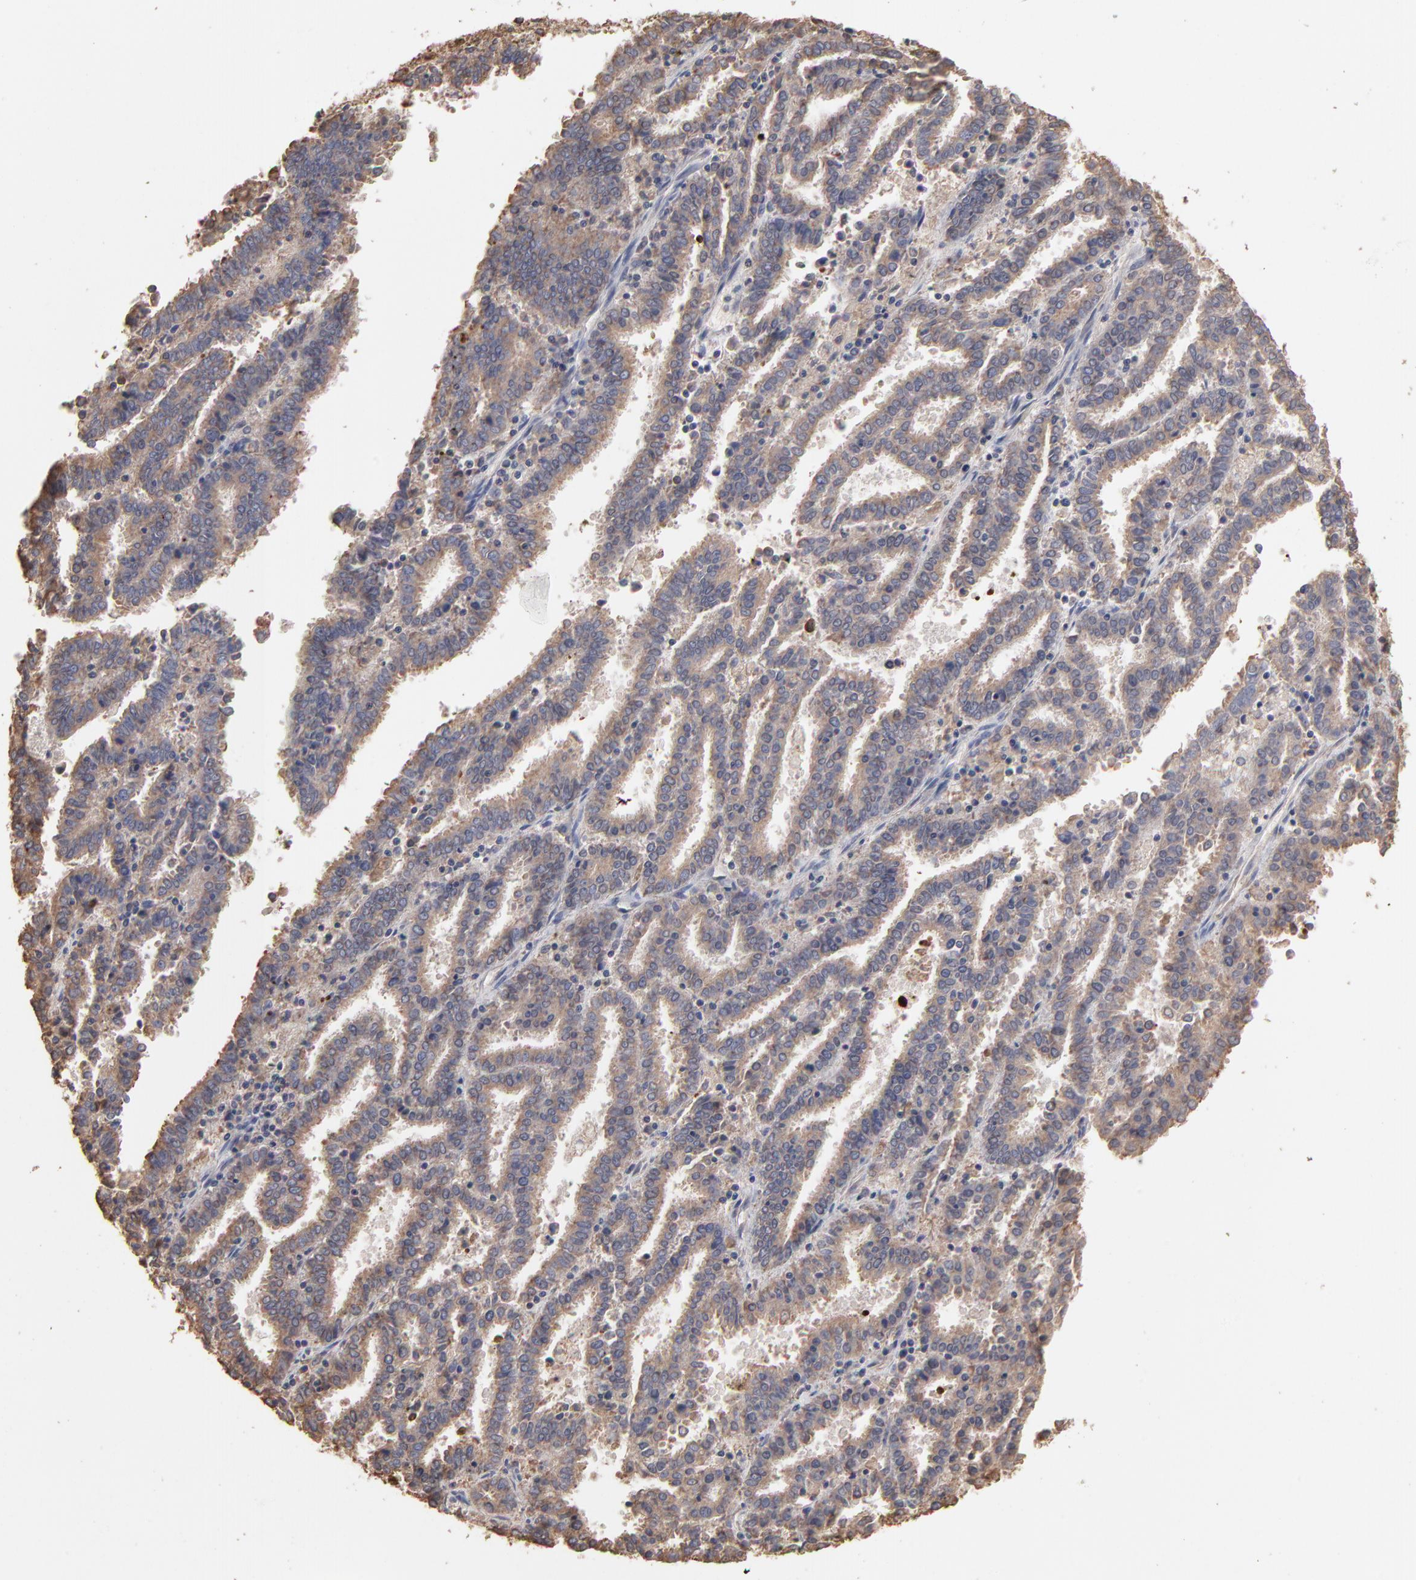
{"staining": {"intensity": "moderate", "quantity": ">75%", "location": "cytoplasmic/membranous"}, "tissue": "endometrial cancer", "cell_type": "Tumor cells", "image_type": "cancer", "snomed": [{"axis": "morphology", "description": "Adenocarcinoma, NOS"}, {"axis": "topography", "description": "Uterus"}], "caption": "Protein staining displays moderate cytoplasmic/membranous positivity in about >75% of tumor cells in endometrial adenocarcinoma.", "gene": "TANGO2", "patient": {"sex": "female", "age": 83}}